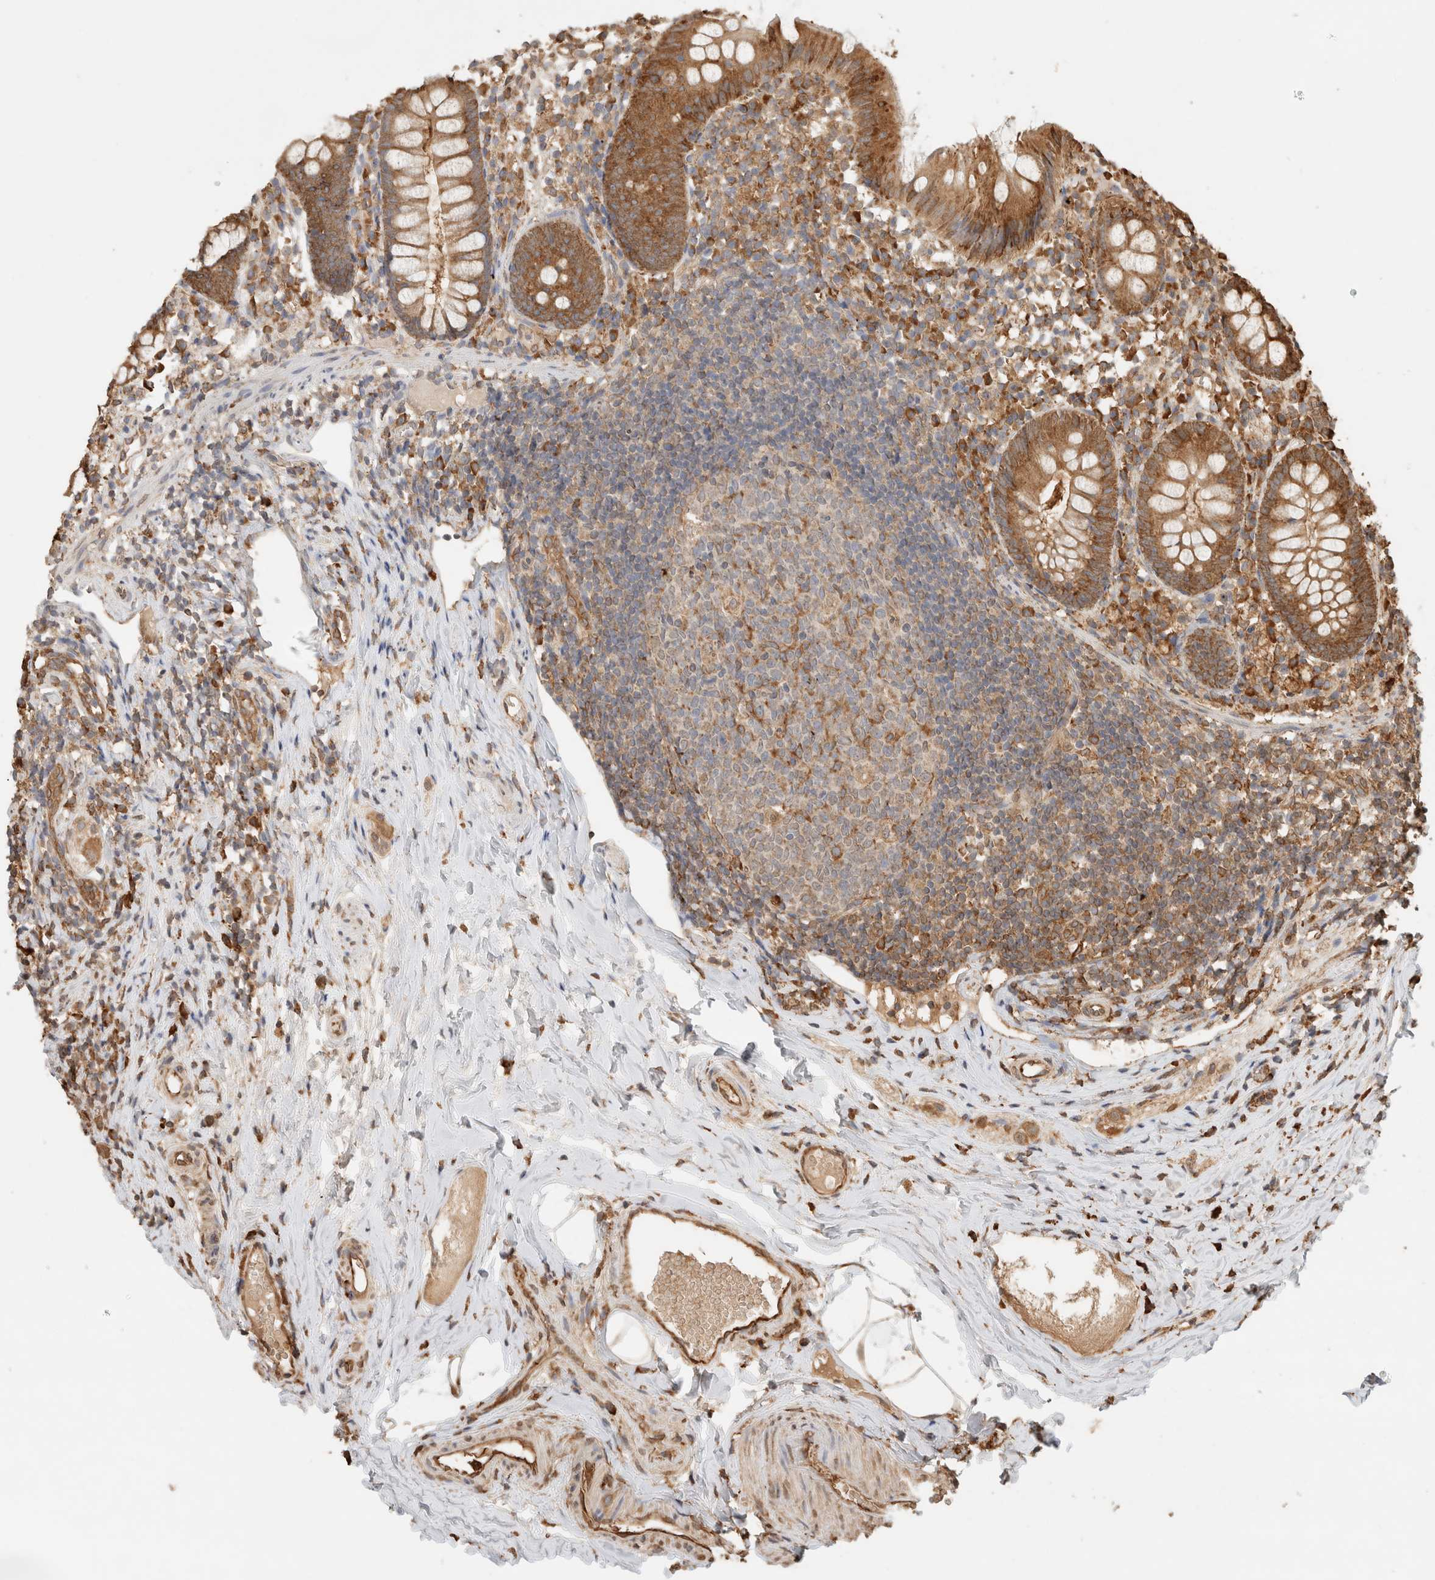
{"staining": {"intensity": "moderate", "quantity": ">75%", "location": "cytoplasmic/membranous"}, "tissue": "appendix", "cell_type": "Glandular cells", "image_type": "normal", "snomed": [{"axis": "morphology", "description": "Normal tissue, NOS"}, {"axis": "topography", "description": "Appendix"}], "caption": "Glandular cells demonstrate medium levels of moderate cytoplasmic/membranous staining in about >75% of cells in unremarkable human appendix. (Brightfield microscopy of DAB IHC at high magnification).", "gene": "ERAP1", "patient": {"sex": "female", "age": 20}}